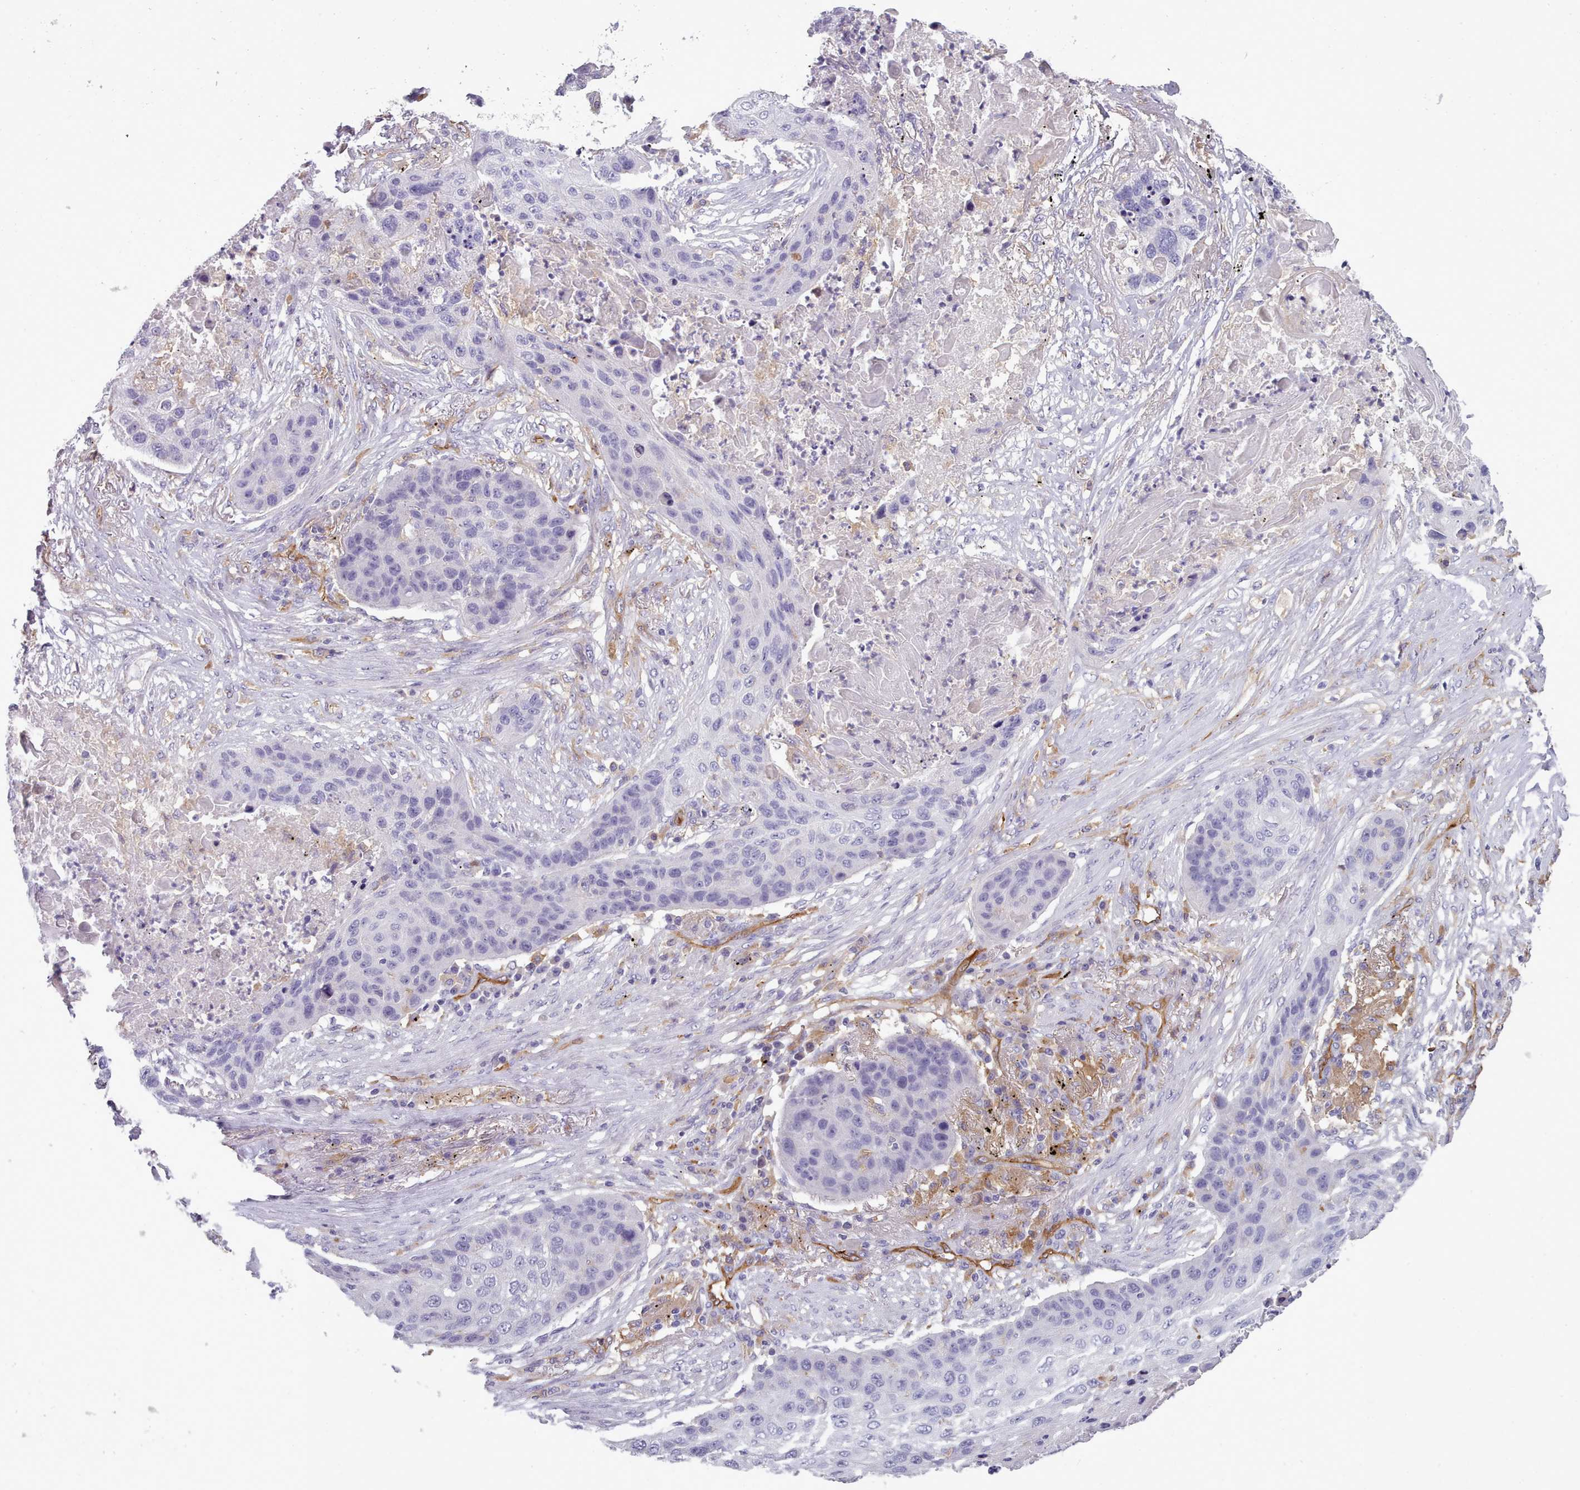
{"staining": {"intensity": "negative", "quantity": "none", "location": "none"}, "tissue": "lung cancer", "cell_type": "Tumor cells", "image_type": "cancer", "snomed": [{"axis": "morphology", "description": "Squamous cell carcinoma, NOS"}, {"axis": "topography", "description": "Lung"}], "caption": "Immunohistochemical staining of lung squamous cell carcinoma displays no significant staining in tumor cells.", "gene": "CD300LF", "patient": {"sex": "female", "age": 63}}